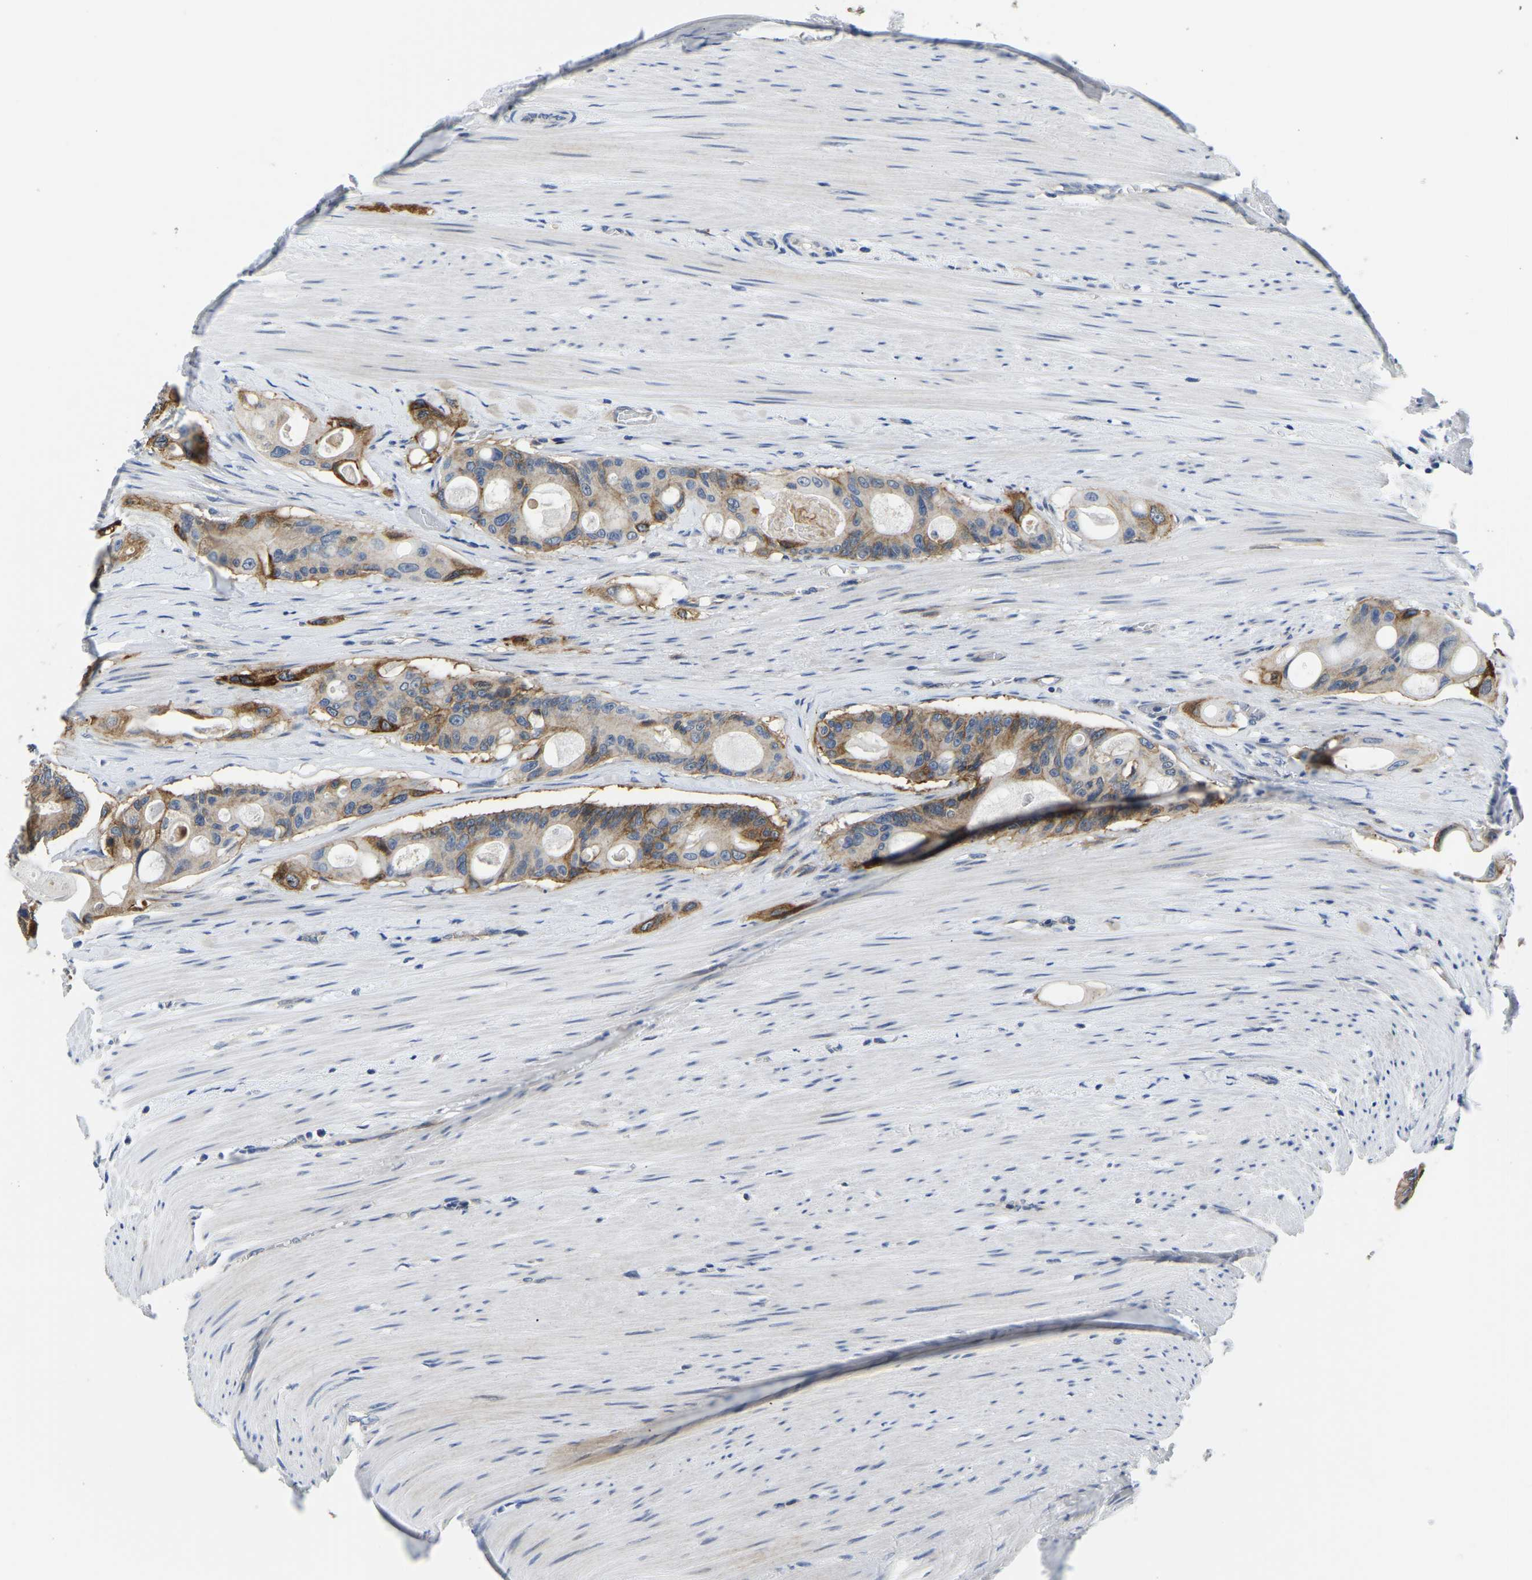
{"staining": {"intensity": "moderate", "quantity": ">75%", "location": "cytoplasmic/membranous"}, "tissue": "colorectal cancer", "cell_type": "Tumor cells", "image_type": "cancer", "snomed": [{"axis": "morphology", "description": "Adenocarcinoma, NOS"}, {"axis": "topography", "description": "Colon"}], "caption": "Moderate cytoplasmic/membranous positivity for a protein is present in about >75% of tumor cells of colorectal cancer (adenocarcinoma) using IHC.", "gene": "ITGA2", "patient": {"sex": "female", "age": 57}}